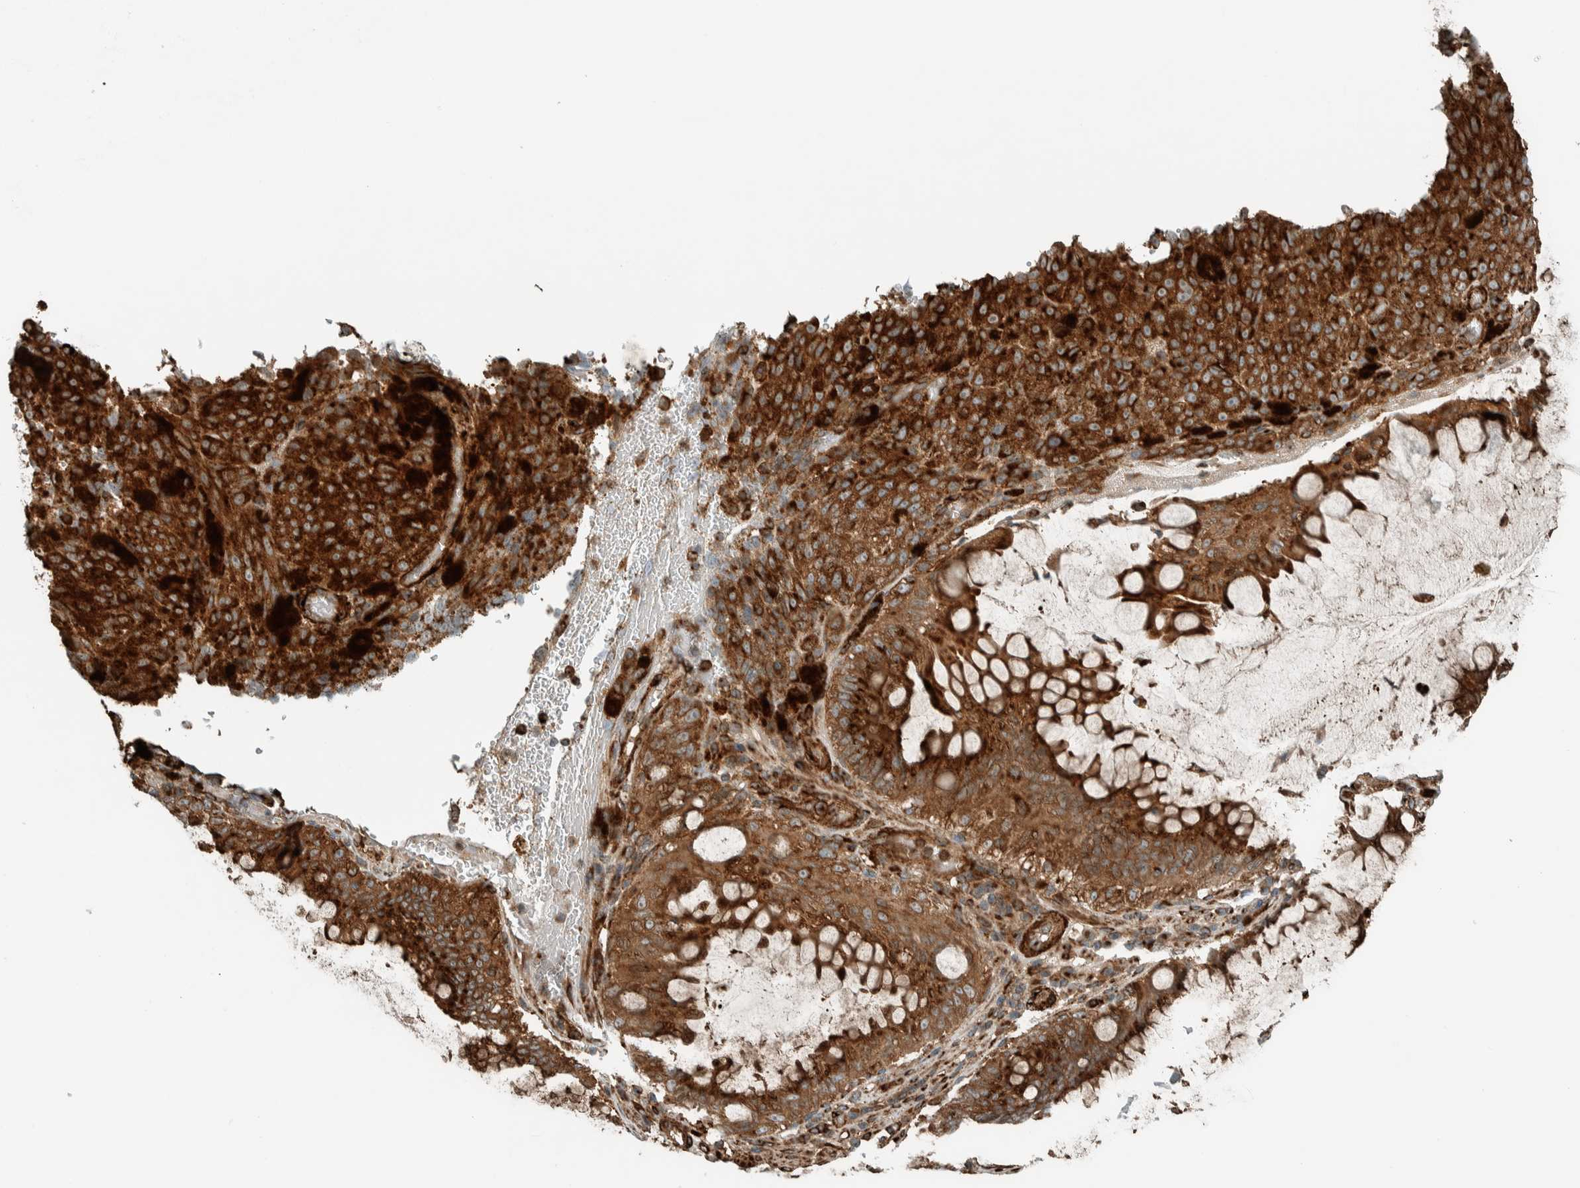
{"staining": {"intensity": "strong", "quantity": ">75%", "location": "cytoplasmic/membranous"}, "tissue": "melanoma", "cell_type": "Tumor cells", "image_type": "cancer", "snomed": [{"axis": "morphology", "description": "Malignant melanoma, NOS"}, {"axis": "topography", "description": "Rectum"}], "caption": "DAB (3,3'-diaminobenzidine) immunohistochemical staining of melanoma reveals strong cytoplasmic/membranous protein staining in about >75% of tumor cells.", "gene": "EXOC7", "patient": {"sex": "female", "age": 81}}